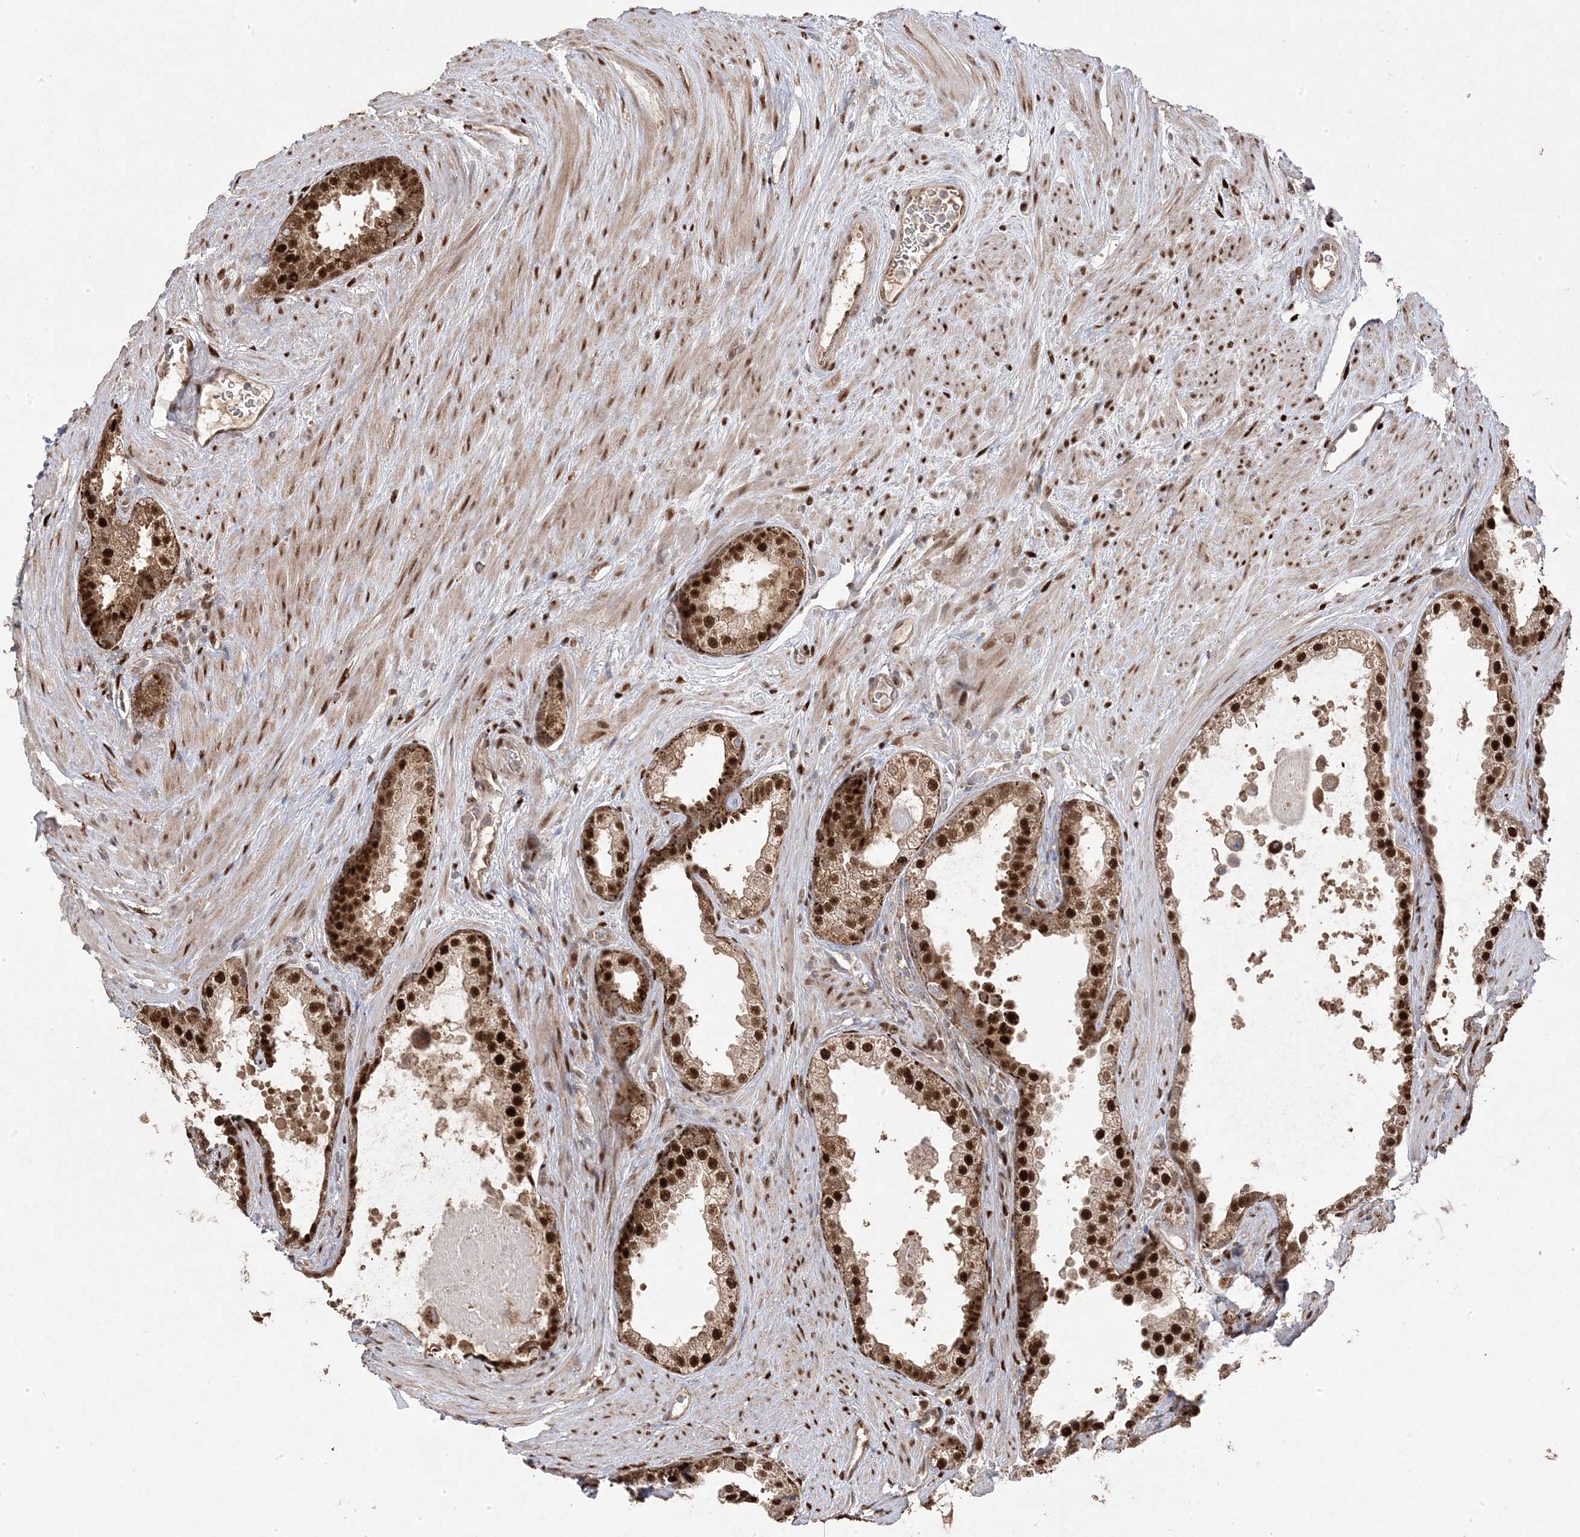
{"staining": {"intensity": "strong", "quantity": ">75%", "location": "cytoplasmic/membranous,nuclear"}, "tissue": "prostate cancer", "cell_type": "Tumor cells", "image_type": "cancer", "snomed": [{"axis": "morphology", "description": "Adenocarcinoma, High grade"}, {"axis": "topography", "description": "Prostate"}], "caption": "DAB immunohistochemical staining of adenocarcinoma (high-grade) (prostate) reveals strong cytoplasmic/membranous and nuclear protein positivity in about >75% of tumor cells.", "gene": "PPOX", "patient": {"sex": "male", "age": 70}}